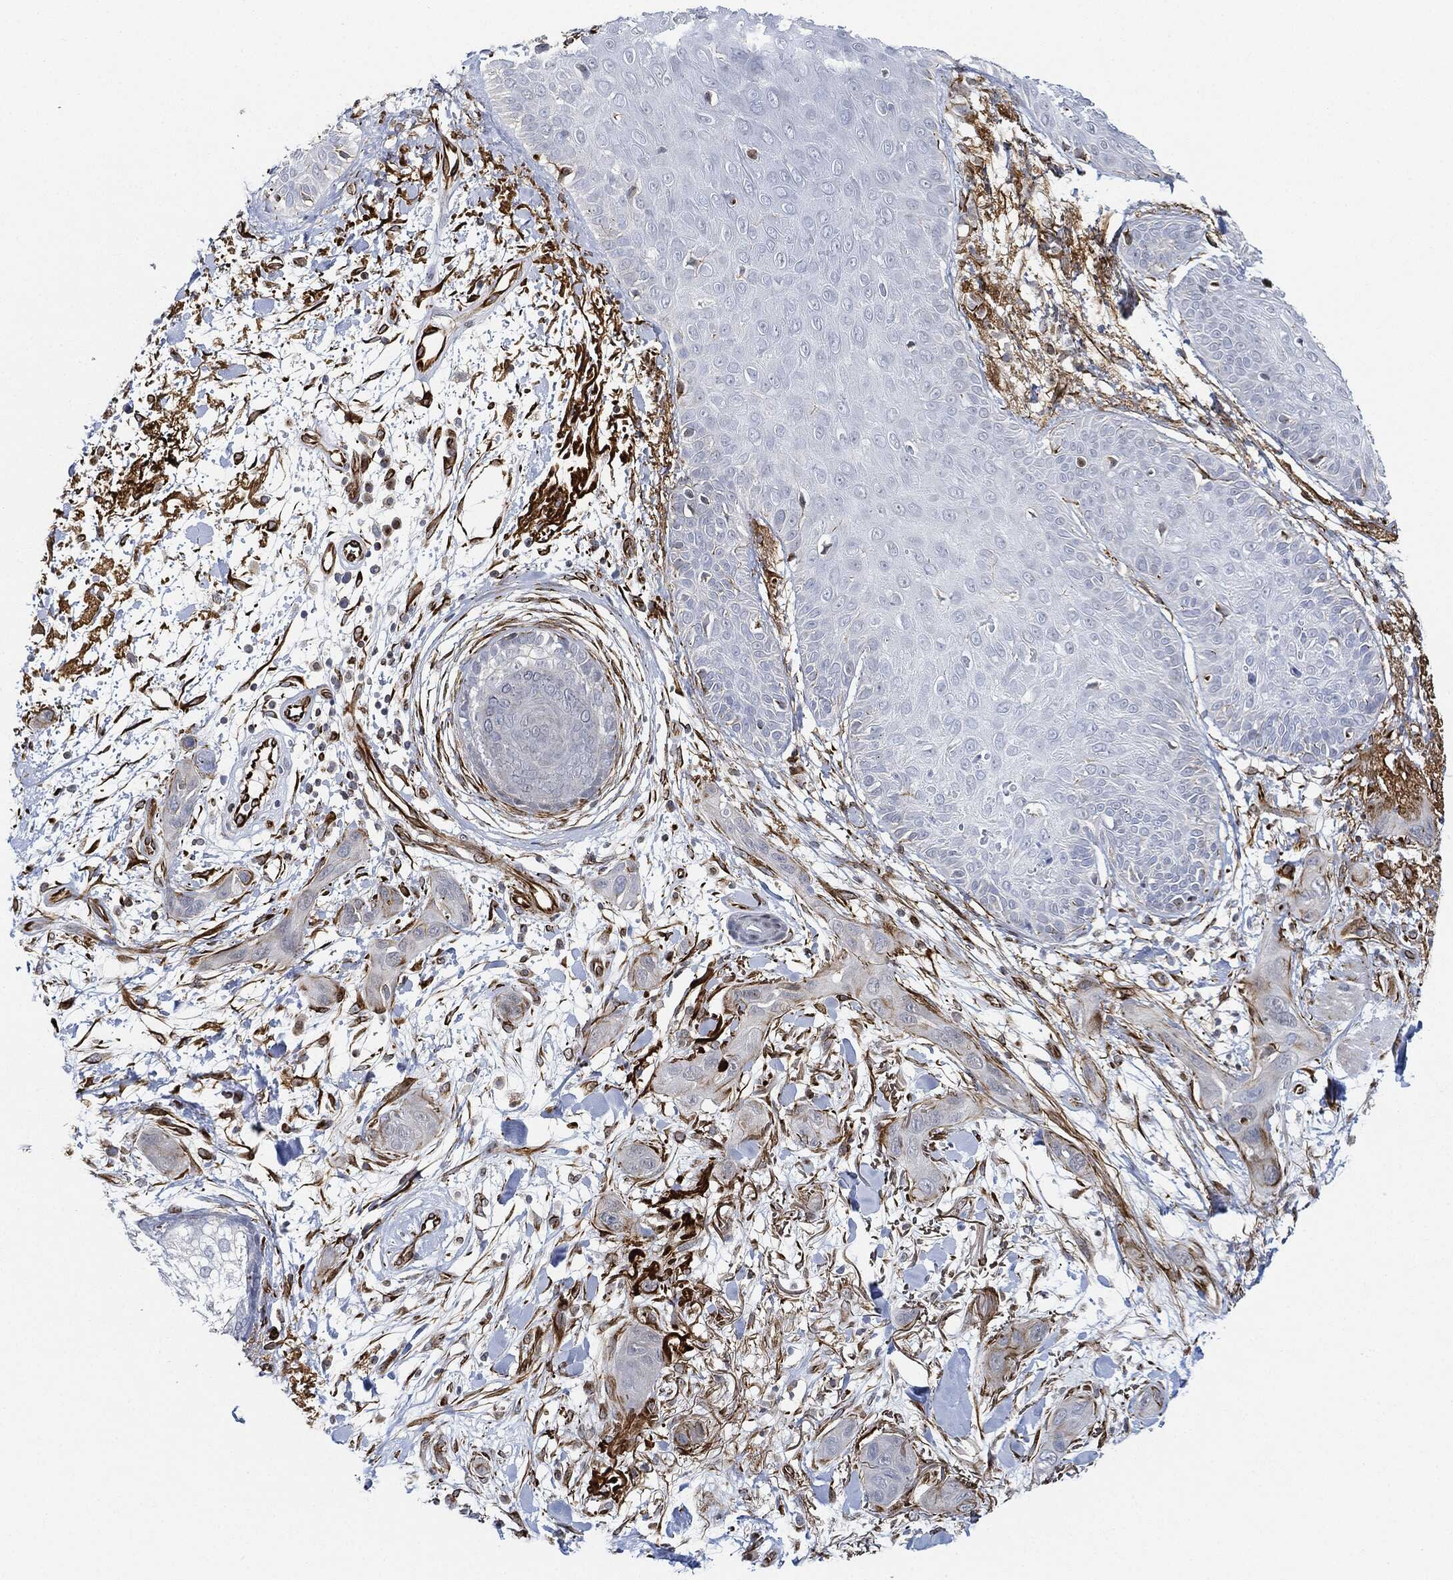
{"staining": {"intensity": "negative", "quantity": "none", "location": "none"}, "tissue": "skin cancer", "cell_type": "Tumor cells", "image_type": "cancer", "snomed": [{"axis": "morphology", "description": "Squamous cell carcinoma, NOS"}, {"axis": "topography", "description": "Skin"}], "caption": "Micrograph shows no protein staining in tumor cells of skin squamous cell carcinoma tissue. (Stains: DAB (3,3'-diaminobenzidine) IHC with hematoxylin counter stain, Microscopy: brightfield microscopy at high magnification).", "gene": "THSD1", "patient": {"sex": "male", "age": 78}}